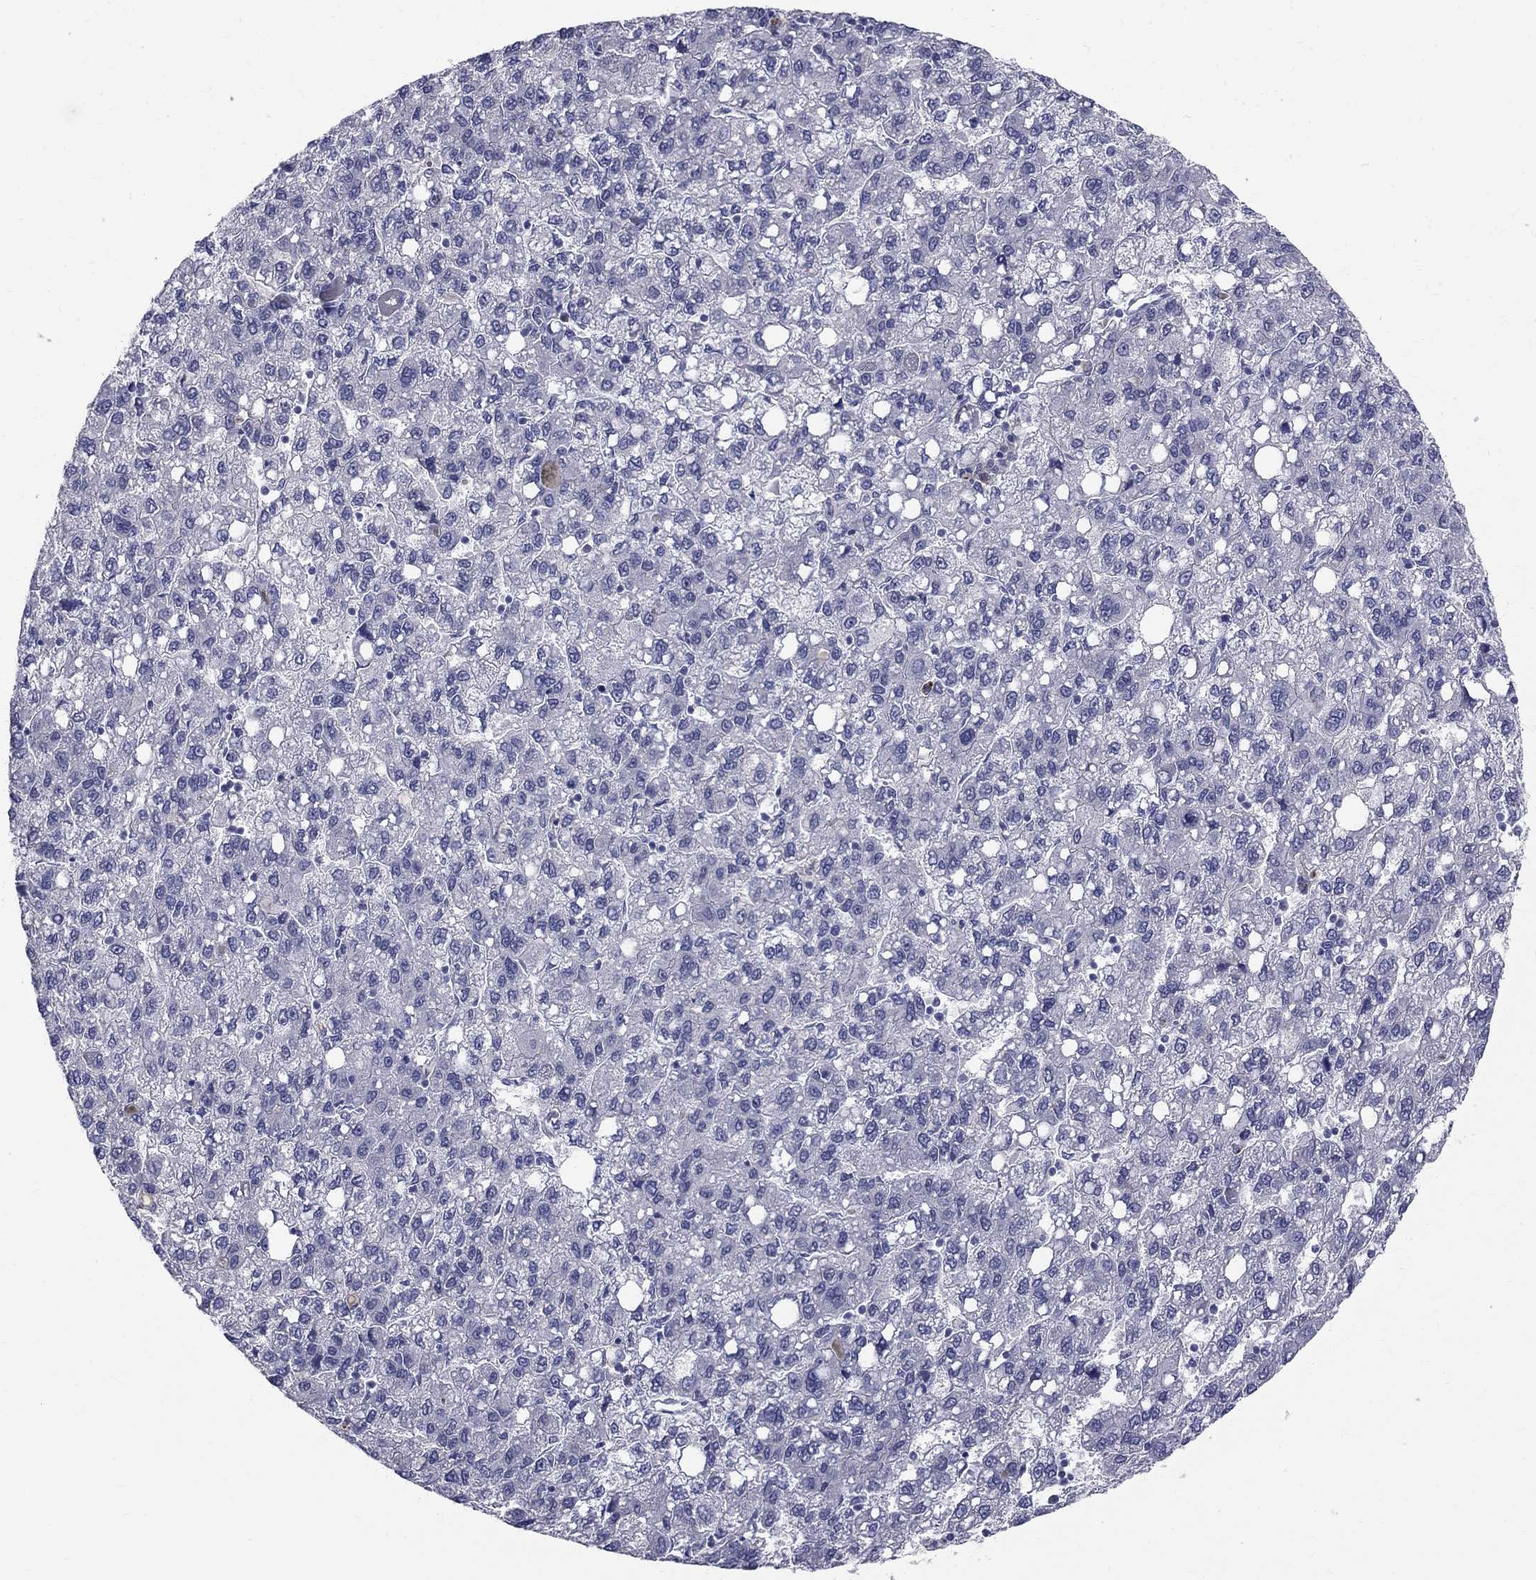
{"staining": {"intensity": "negative", "quantity": "none", "location": "none"}, "tissue": "liver cancer", "cell_type": "Tumor cells", "image_type": "cancer", "snomed": [{"axis": "morphology", "description": "Carcinoma, Hepatocellular, NOS"}, {"axis": "topography", "description": "Liver"}], "caption": "This is an immunohistochemistry (IHC) photomicrograph of liver hepatocellular carcinoma. There is no expression in tumor cells.", "gene": "TP53TG5", "patient": {"sex": "female", "age": 82}}